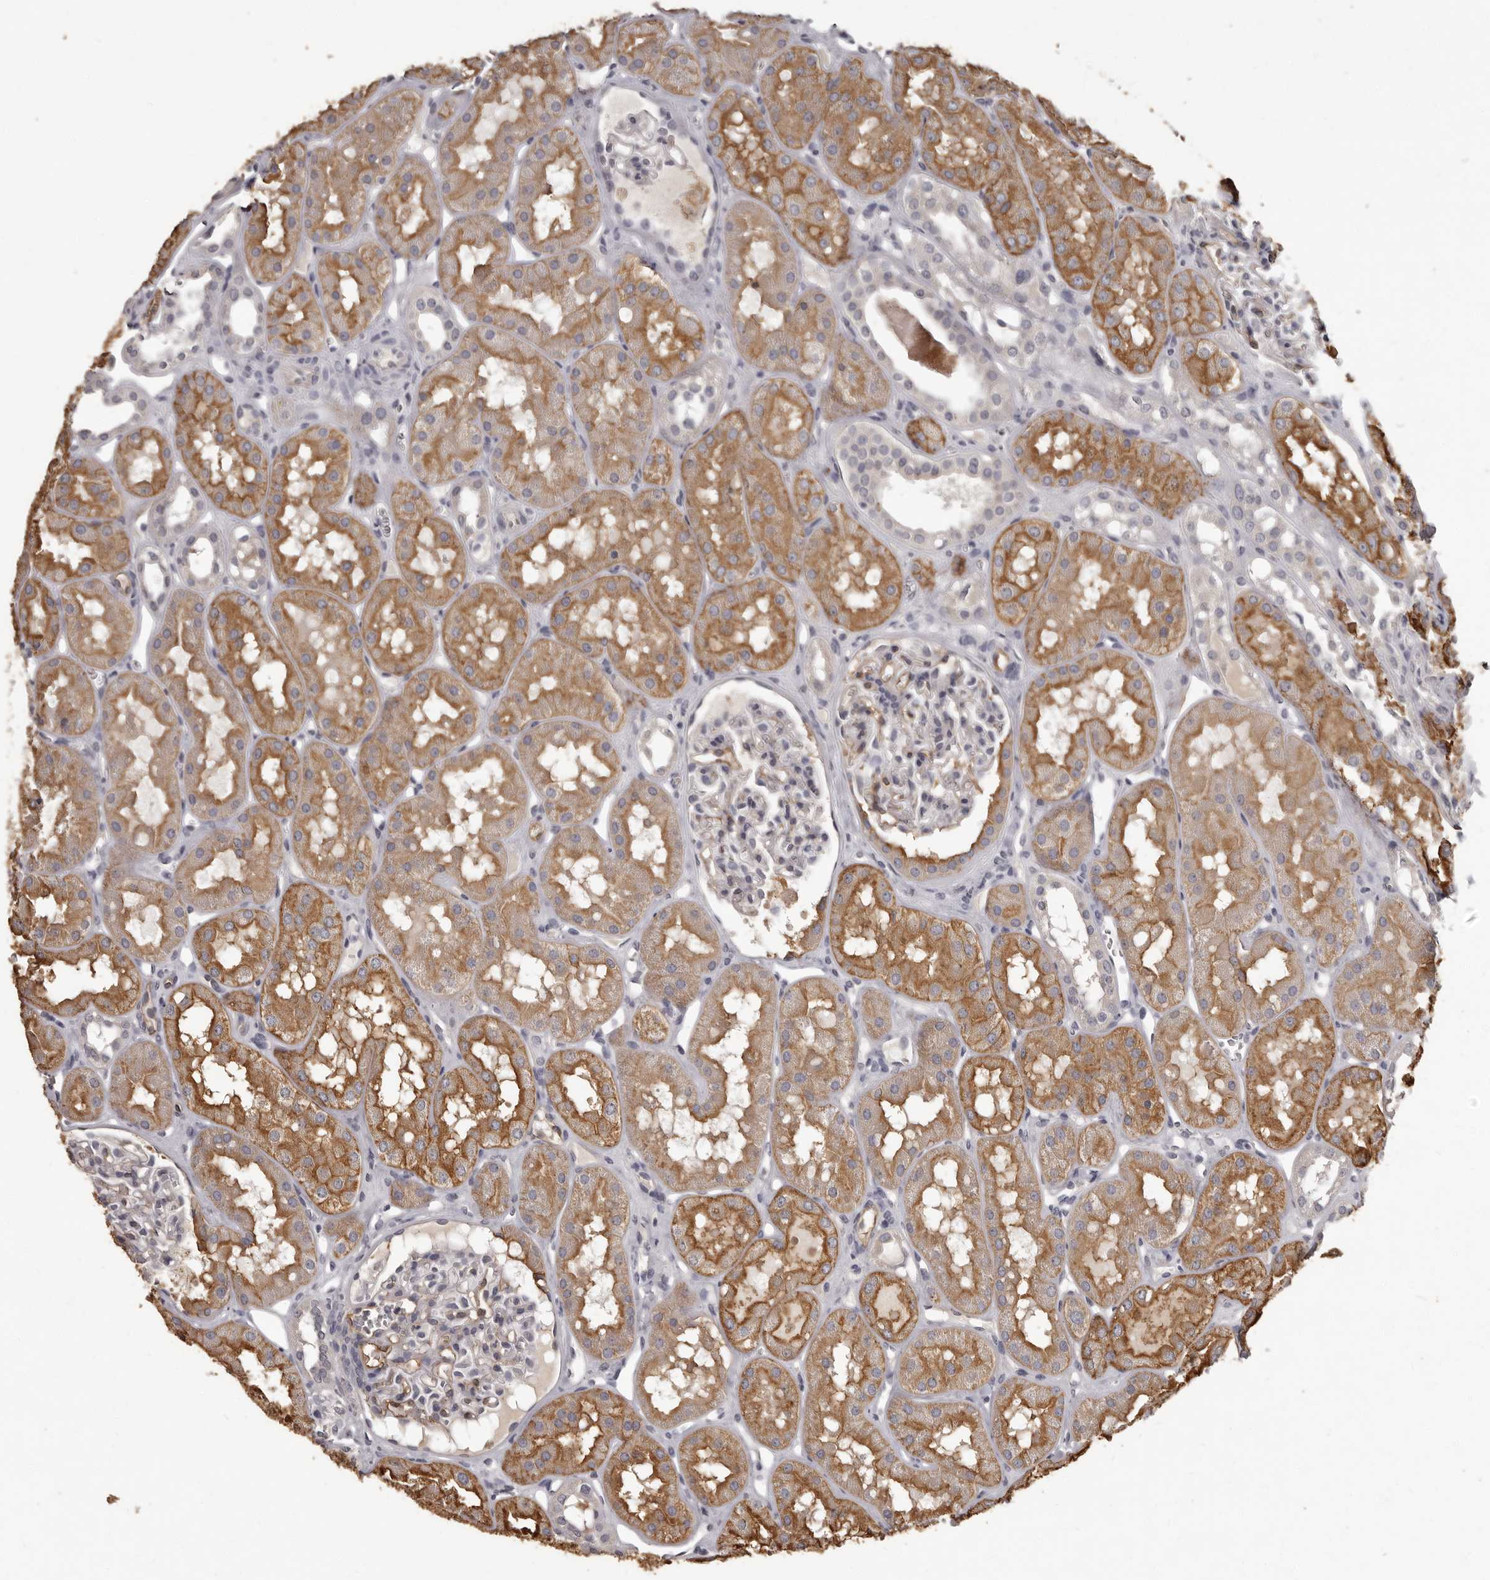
{"staining": {"intensity": "weak", "quantity": "<25%", "location": "cytoplasmic/membranous"}, "tissue": "kidney", "cell_type": "Cells in glomeruli", "image_type": "normal", "snomed": [{"axis": "morphology", "description": "Normal tissue, NOS"}, {"axis": "topography", "description": "Kidney"}], "caption": "The photomicrograph demonstrates no significant staining in cells in glomeruli of kidney. (Stains: DAB immunohistochemistry (IHC) with hematoxylin counter stain, Microscopy: brightfield microscopy at high magnification).", "gene": "GPR78", "patient": {"sex": "male", "age": 16}}